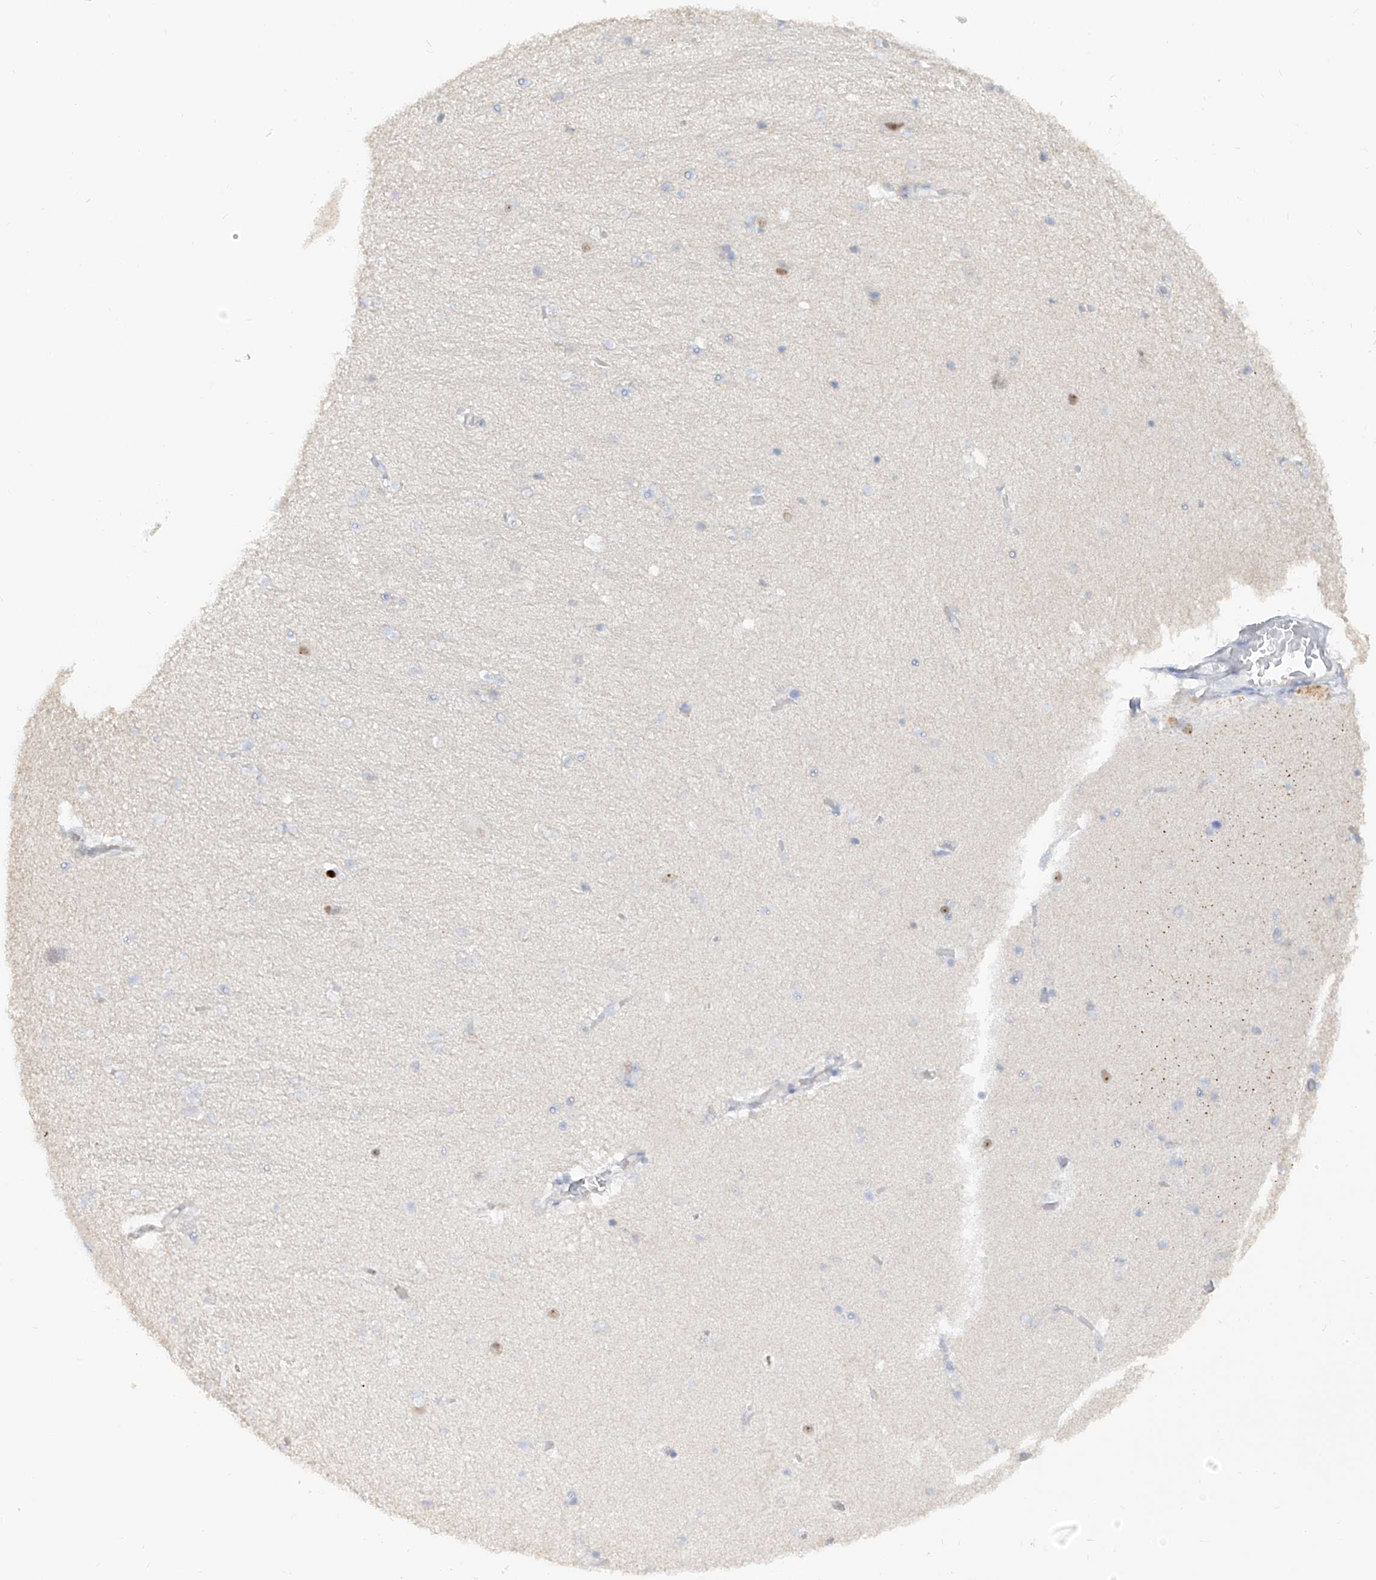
{"staining": {"intensity": "negative", "quantity": "none", "location": "none"}, "tissue": "hippocampus", "cell_type": "Glial cells", "image_type": "normal", "snomed": [{"axis": "morphology", "description": "Normal tissue, NOS"}, {"axis": "topography", "description": "Hippocampus"}], "caption": "Immunohistochemistry histopathology image of benign human hippocampus stained for a protein (brown), which demonstrates no positivity in glial cells.", "gene": "ZNF227", "patient": {"sex": "female", "age": 54}}